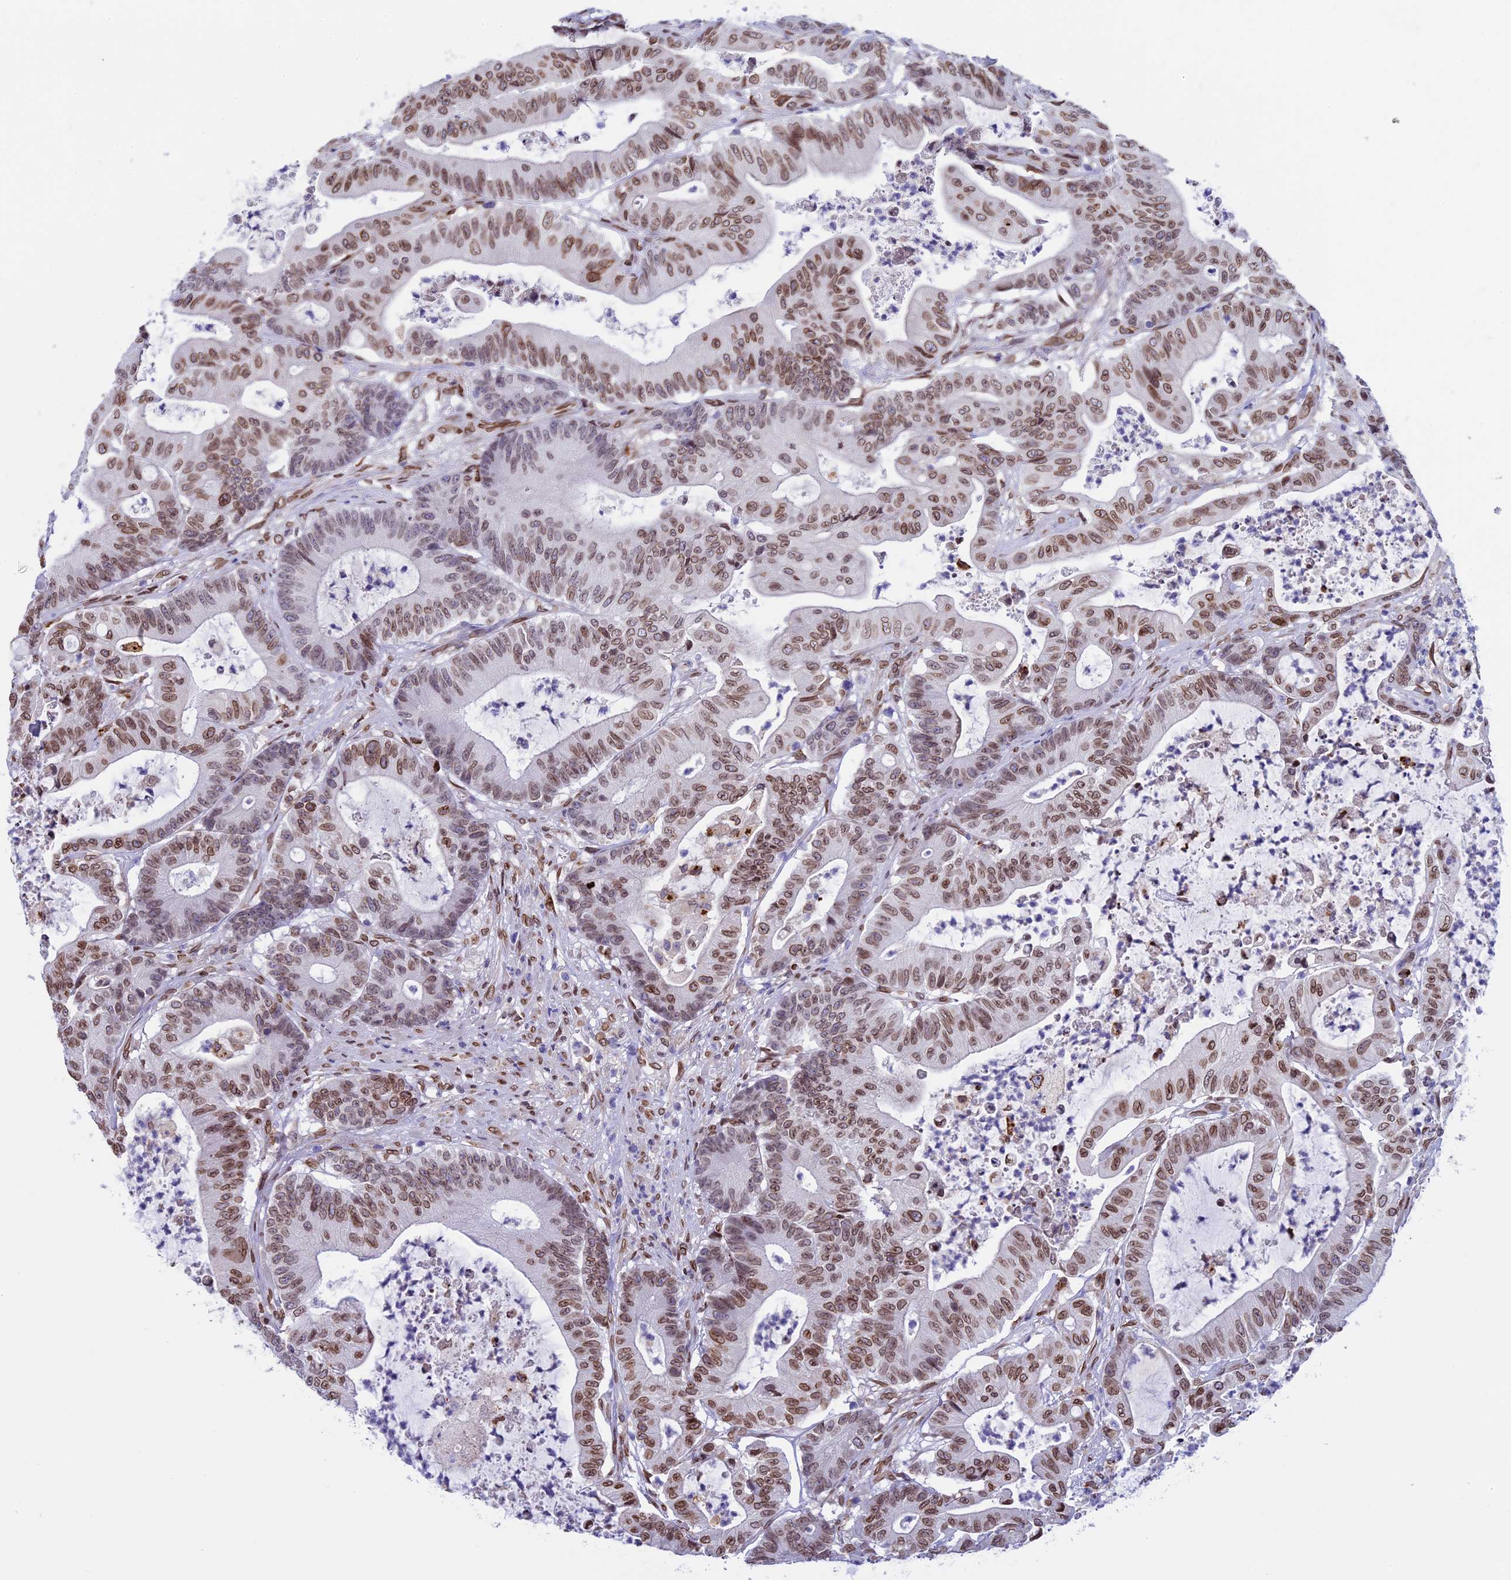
{"staining": {"intensity": "moderate", "quantity": ">75%", "location": "nuclear"}, "tissue": "colorectal cancer", "cell_type": "Tumor cells", "image_type": "cancer", "snomed": [{"axis": "morphology", "description": "Adenocarcinoma, NOS"}, {"axis": "topography", "description": "Colon"}], "caption": "Tumor cells show moderate nuclear expression in about >75% of cells in colorectal cancer.", "gene": "TMPRSS7", "patient": {"sex": "female", "age": 84}}